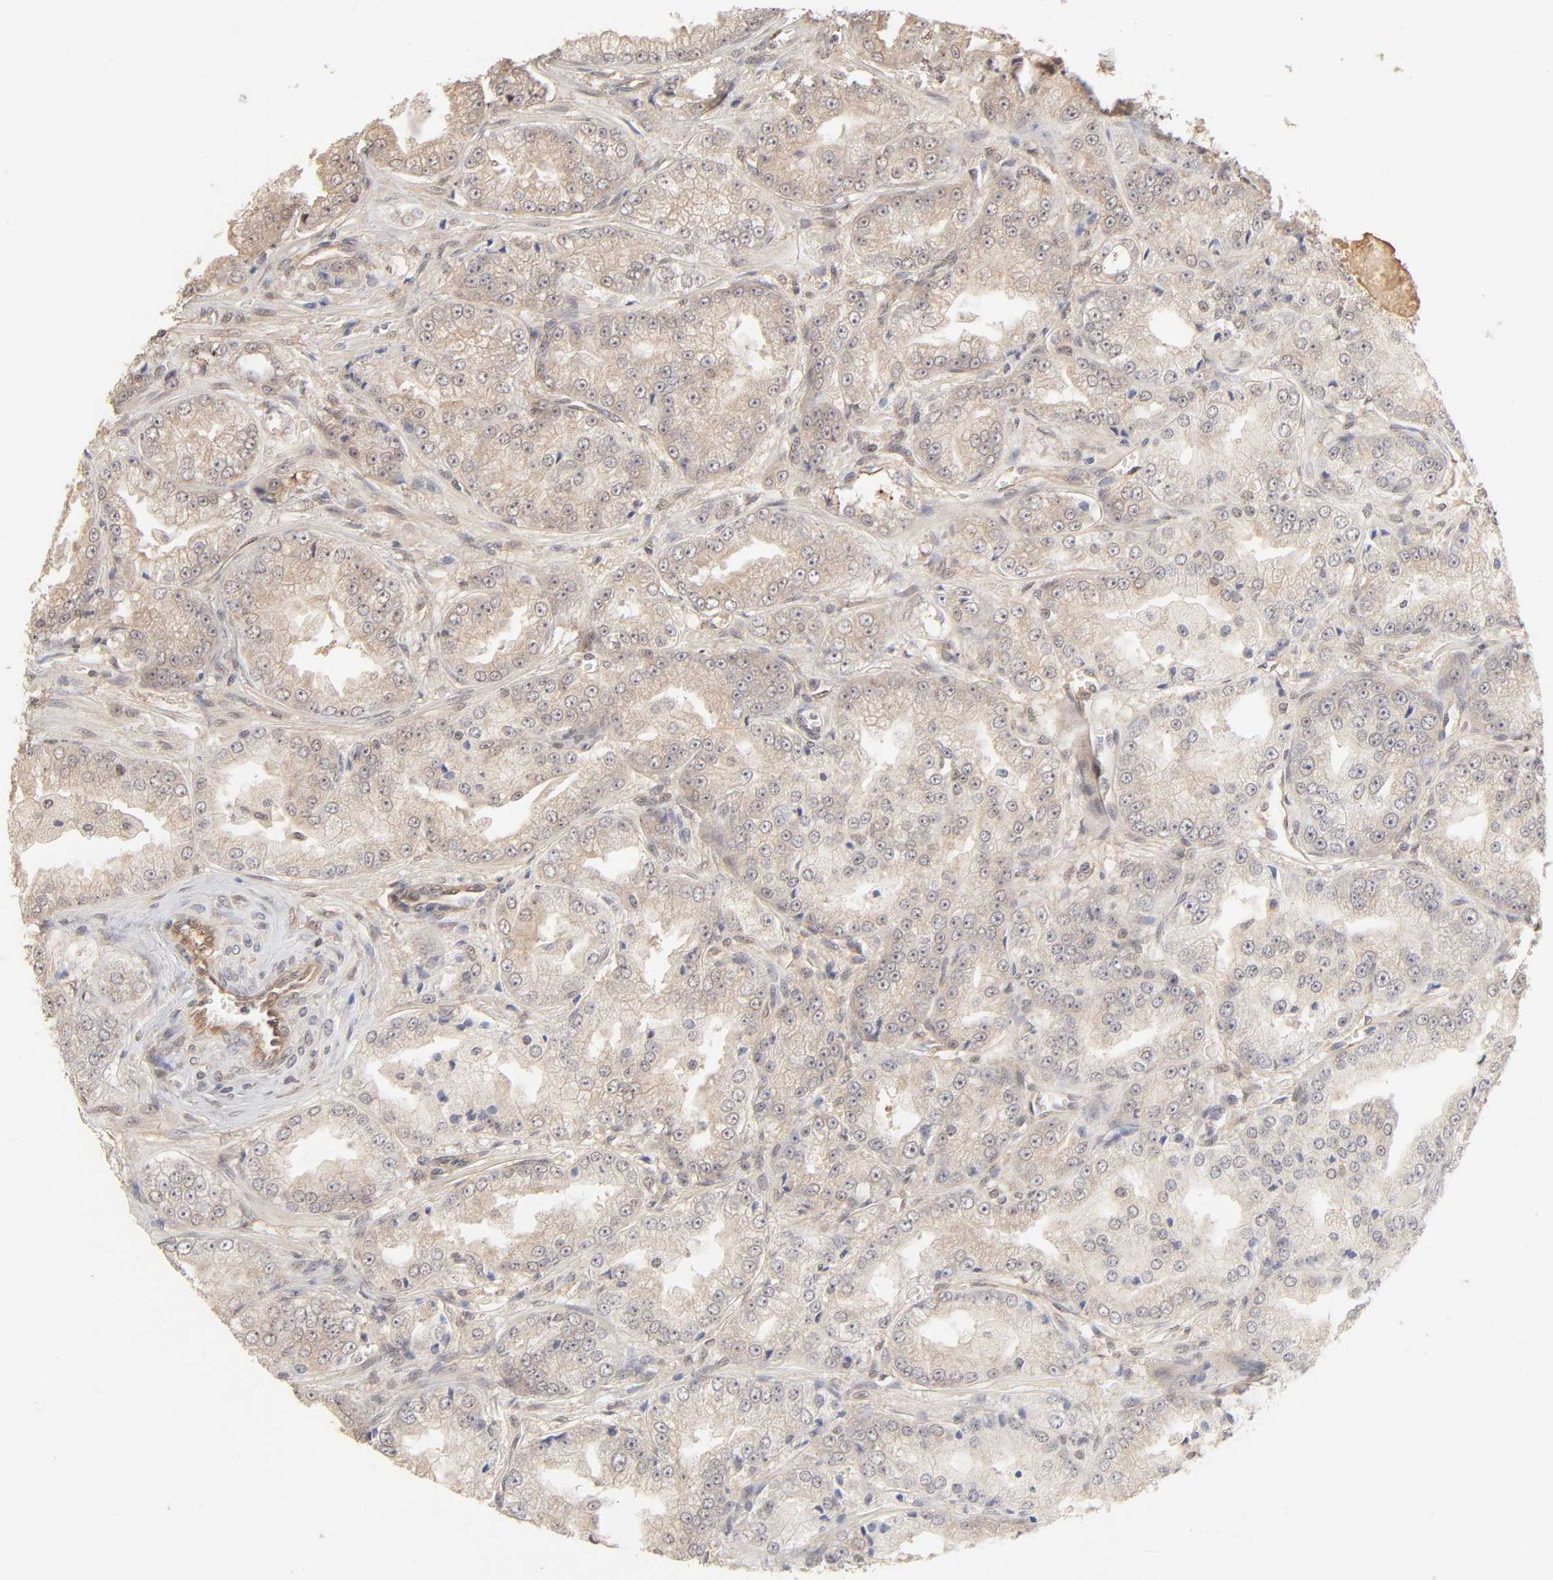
{"staining": {"intensity": "weak", "quantity": "25%-75%", "location": "cytoplasmic/membranous"}, "tissue": "prostate cancer", "cell_type": "Tumor cells", "image_type": "cancer", "snomed": [{"axis": "morphology", "description": "Adenocarcinoma, High grade"}, {"axis": "topography", "description": "Prostate"}], "caption": "Approximately 25%-75% of tumor cells in high-grade adenocarcinoma (prostate) exhibit weak cytoplasmic/membranous protein staining as visualized by brown immunohistochemical staining.", "gene": "MAPK1", "patient": {"sex": "male", "age": 61}}